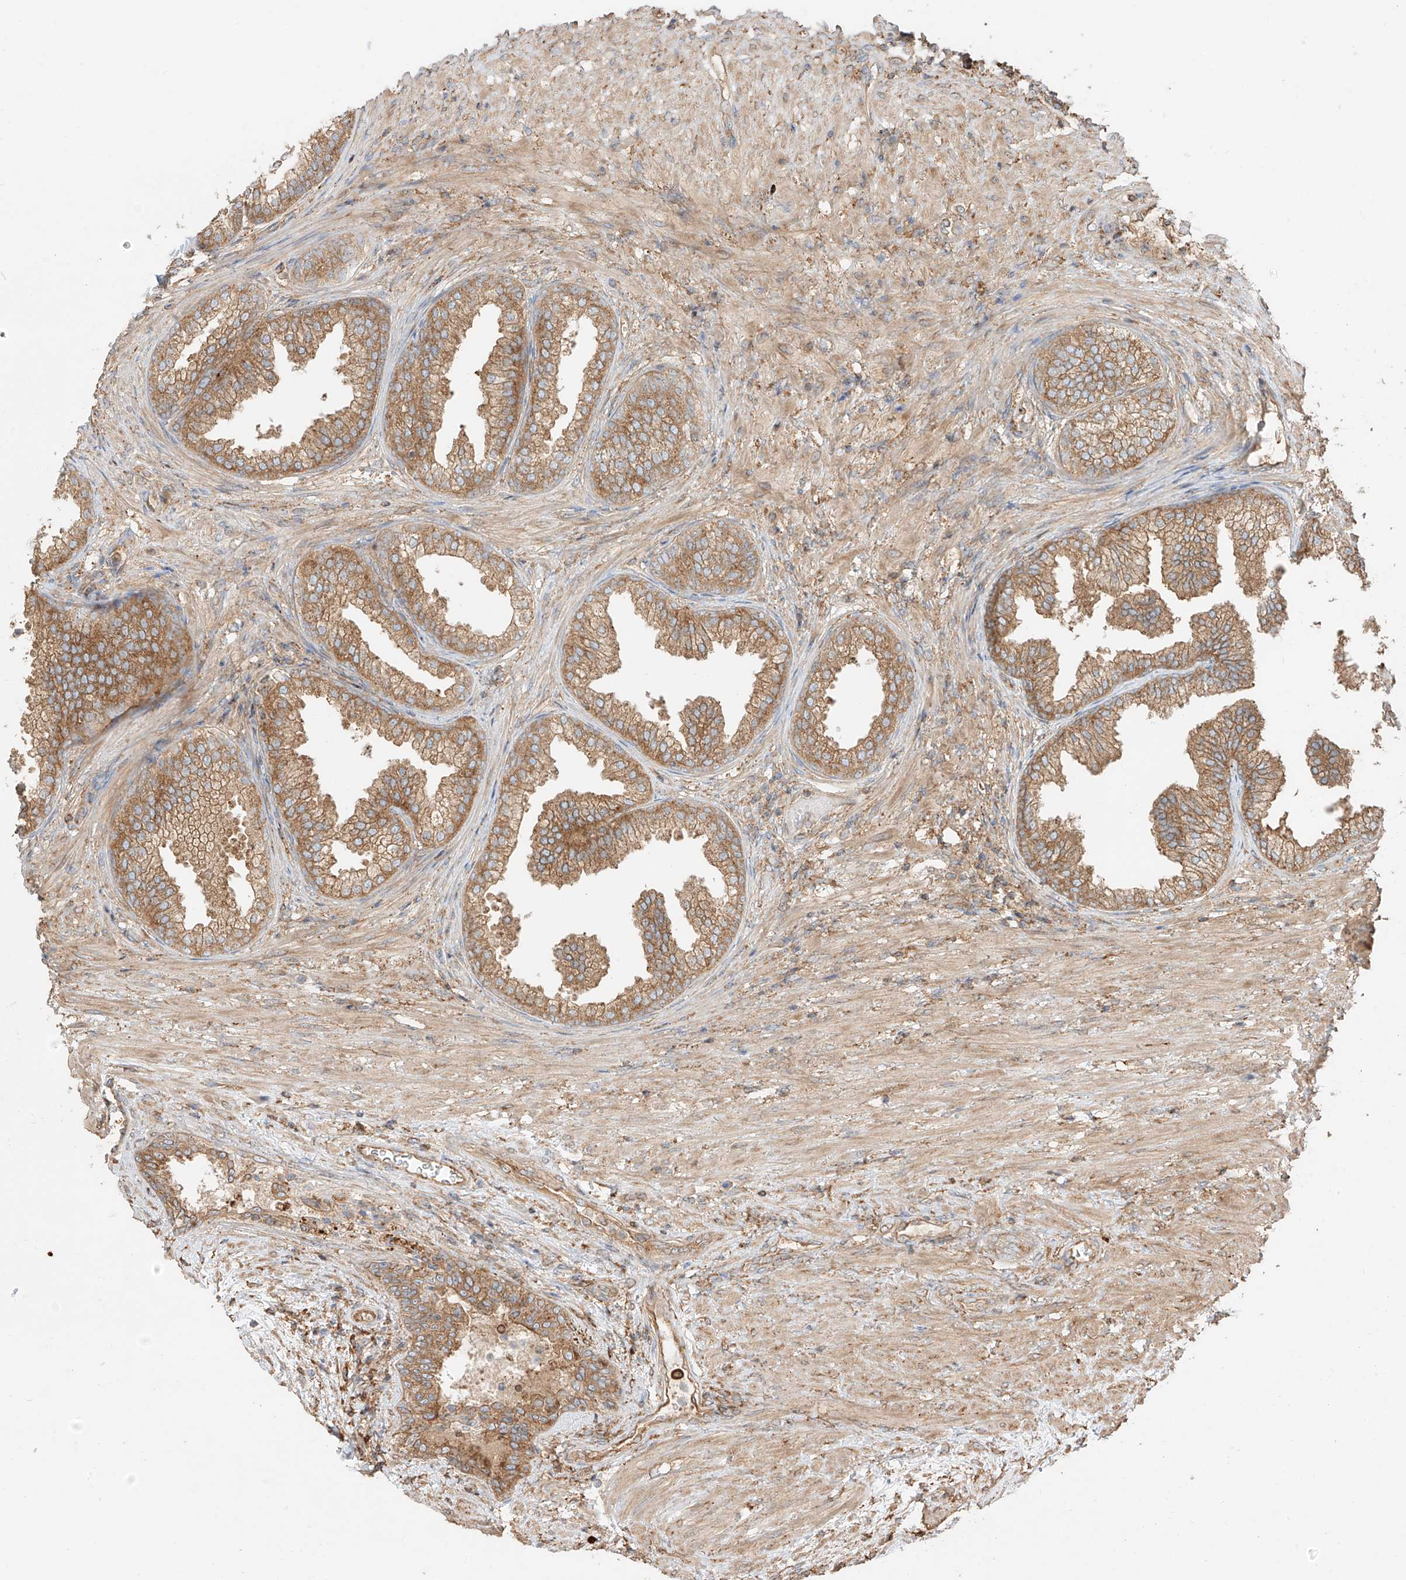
{"staining": {"intensity": "strong", "quantity": ">75%", "location": "cytoplasmic/membranous"}, "tissue": "prostate", "cell_type": "Glandular cells", "image_type": "normal", "snomed": [{"axis": "morphology", "description": "Normal tissue, NOS"}, {"axis": "topography", "description": "Prostate"}], "caption": "Glandular cells display high levels of strong cytoplasmic/membranous positivity in approximately >75% of cells in normal human prostate. Using DAB (brown) and hematoxylin (blue) stains, captured at high magnification using brightfield microscopy.", "gene": "SNX9", "patient": {"sex": "male", "age": 76}}